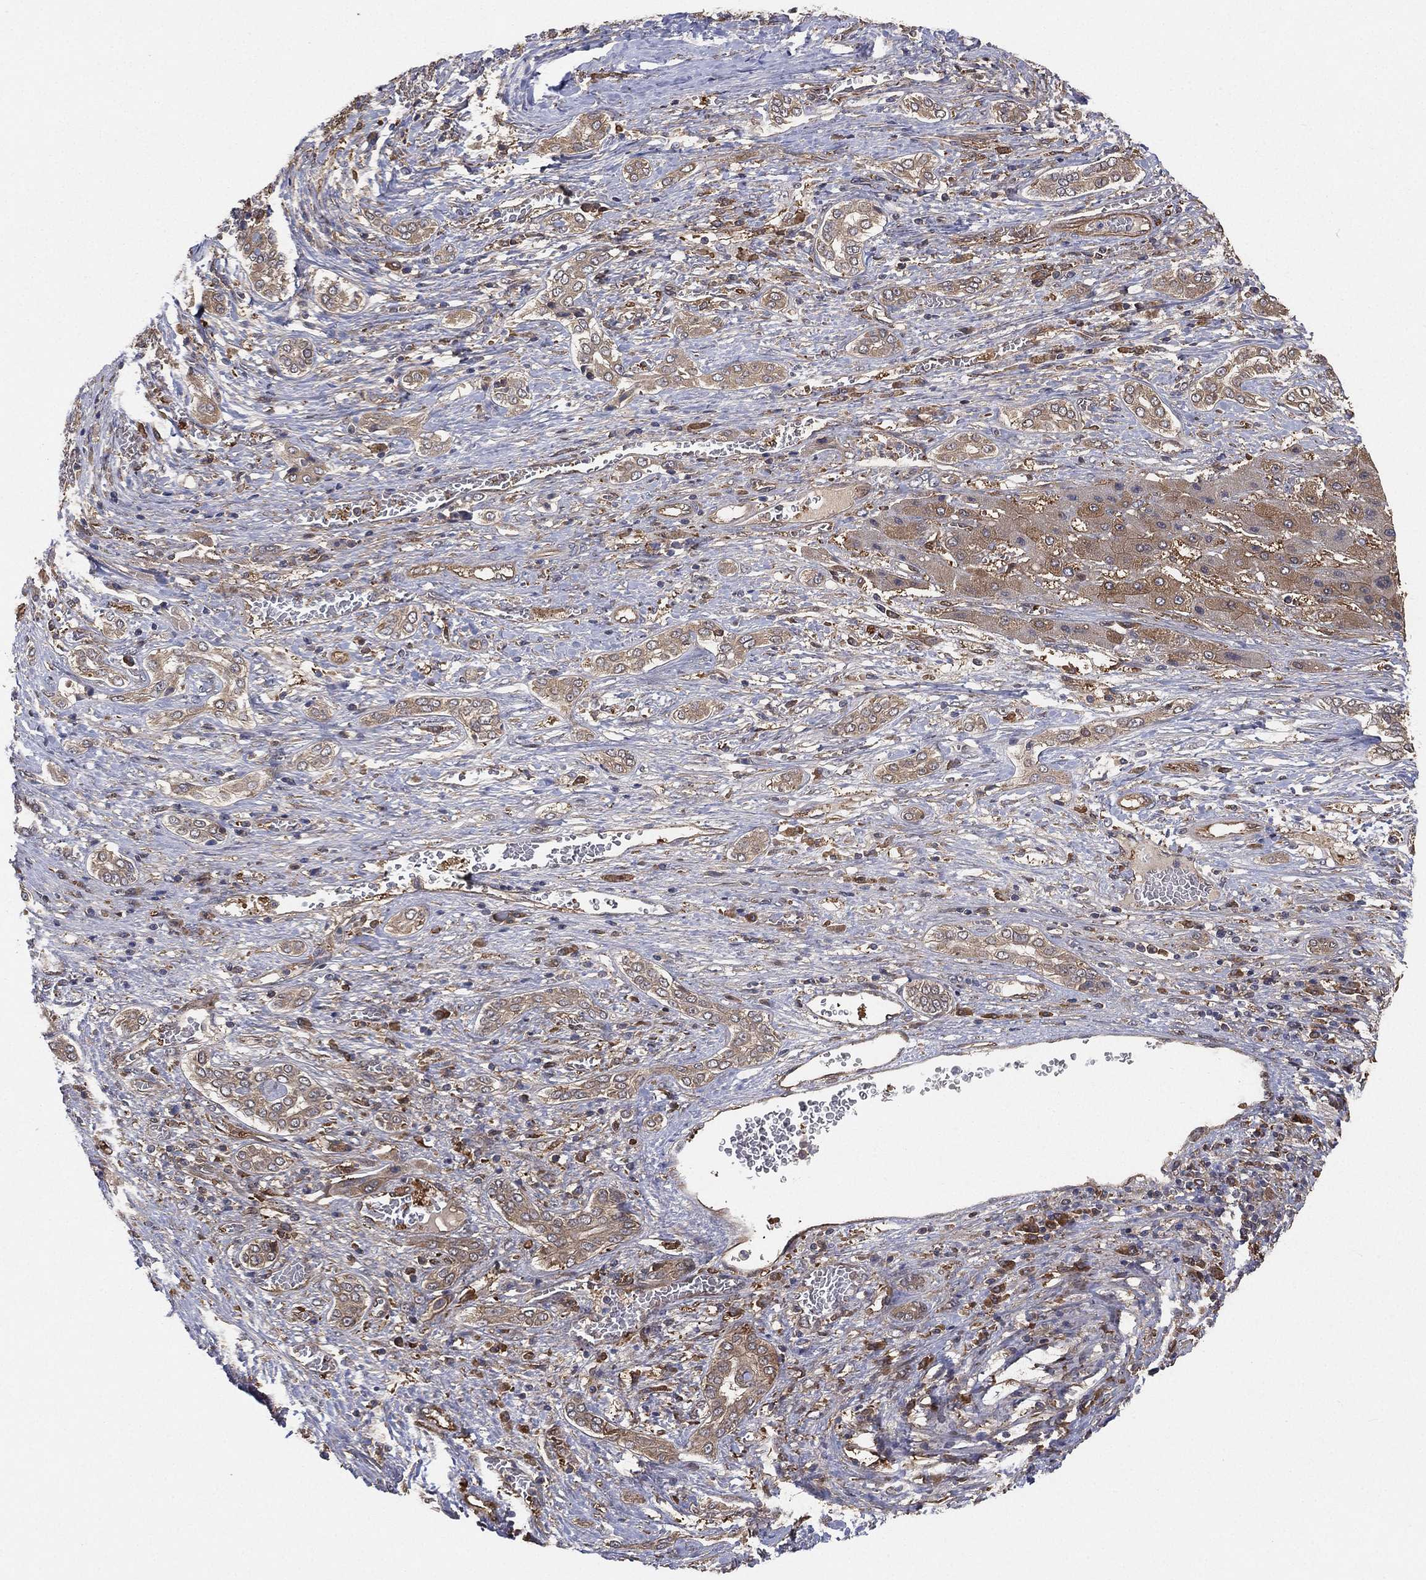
{"staining": {"intensity": "moderate", "quantity": "25%-75%", "location": "cytoplasmic/membranous"}, "tissue": "liver cancer", "cell_type": "Tumor cells", "image_type": "cancer", "snomed": [{"axis": "morphology", "description": "Carcinoma, Hepatocellular, NOS"}, {"axis": "topography", "description": "Liver"}], "caption": "A medium amount of moderate cytoplasmic/membranous expression is present in approximately 25%-75% of tumor cells in liver hepatocellular carcinoma tissue.", "gene": "PSMG4", "patient": {"sex": "male", "age": 70}}